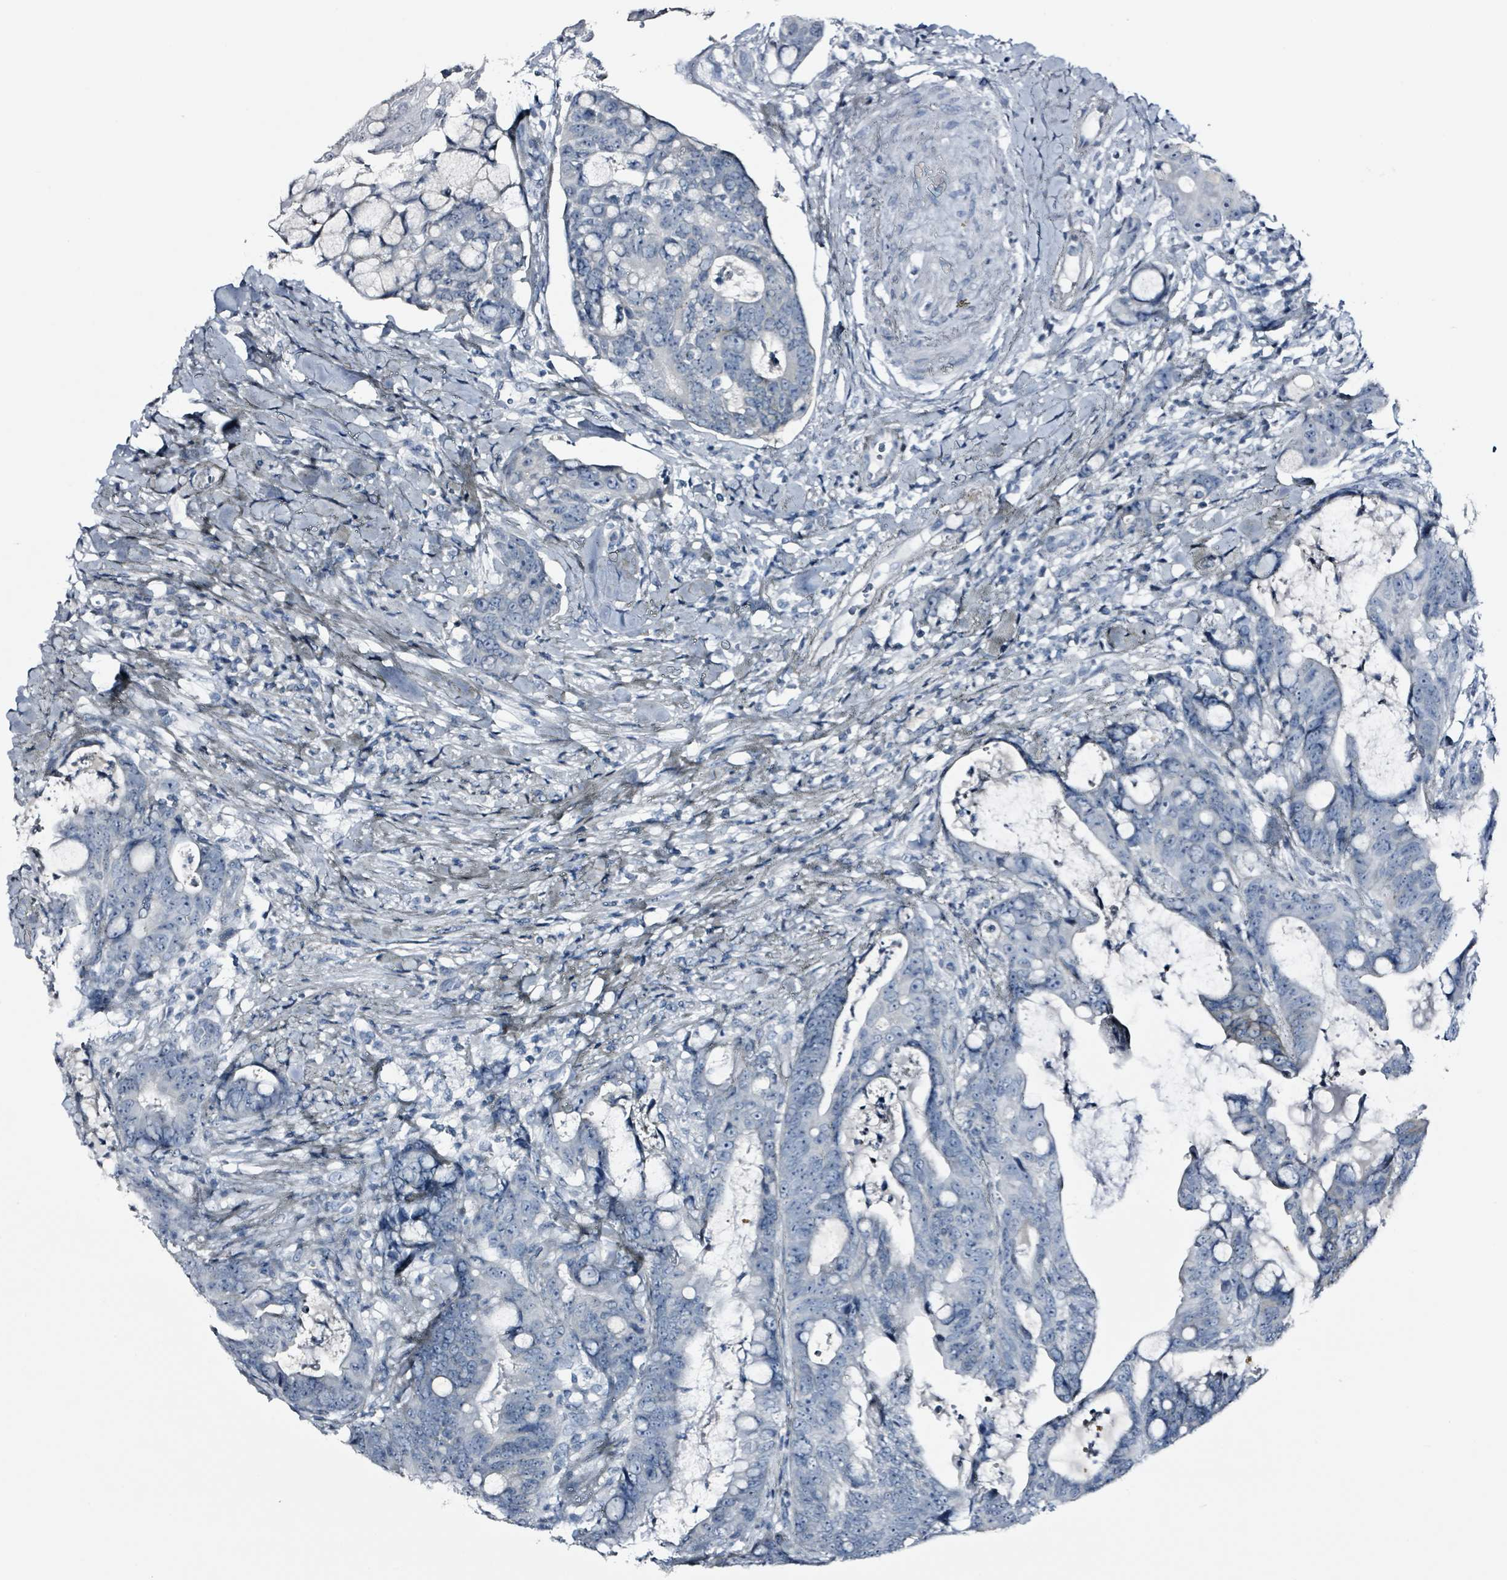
{"staining": {"intensity": "negative", "quantity": "none", "location": "none"}, "tissue": "colorectal cancer", "cell_type": "Tumor cells", "image_type": "cancer", "snomed": [{"axis": "morphology", "description": "Adenocarcinoma, NOS"}, {"axis": "topography", "description": "Colon"}], "caption": "Histopathology image shows no significant protein expression in tumor cells of colorectal cancer (adenocarcinoma). (Stains: DAB IHC with hematoxylin counter stain, Microscopy: brightfield microscopy at high magnification).", "gene": "CA9", "patient": {"sex": "female", "age": 82}}